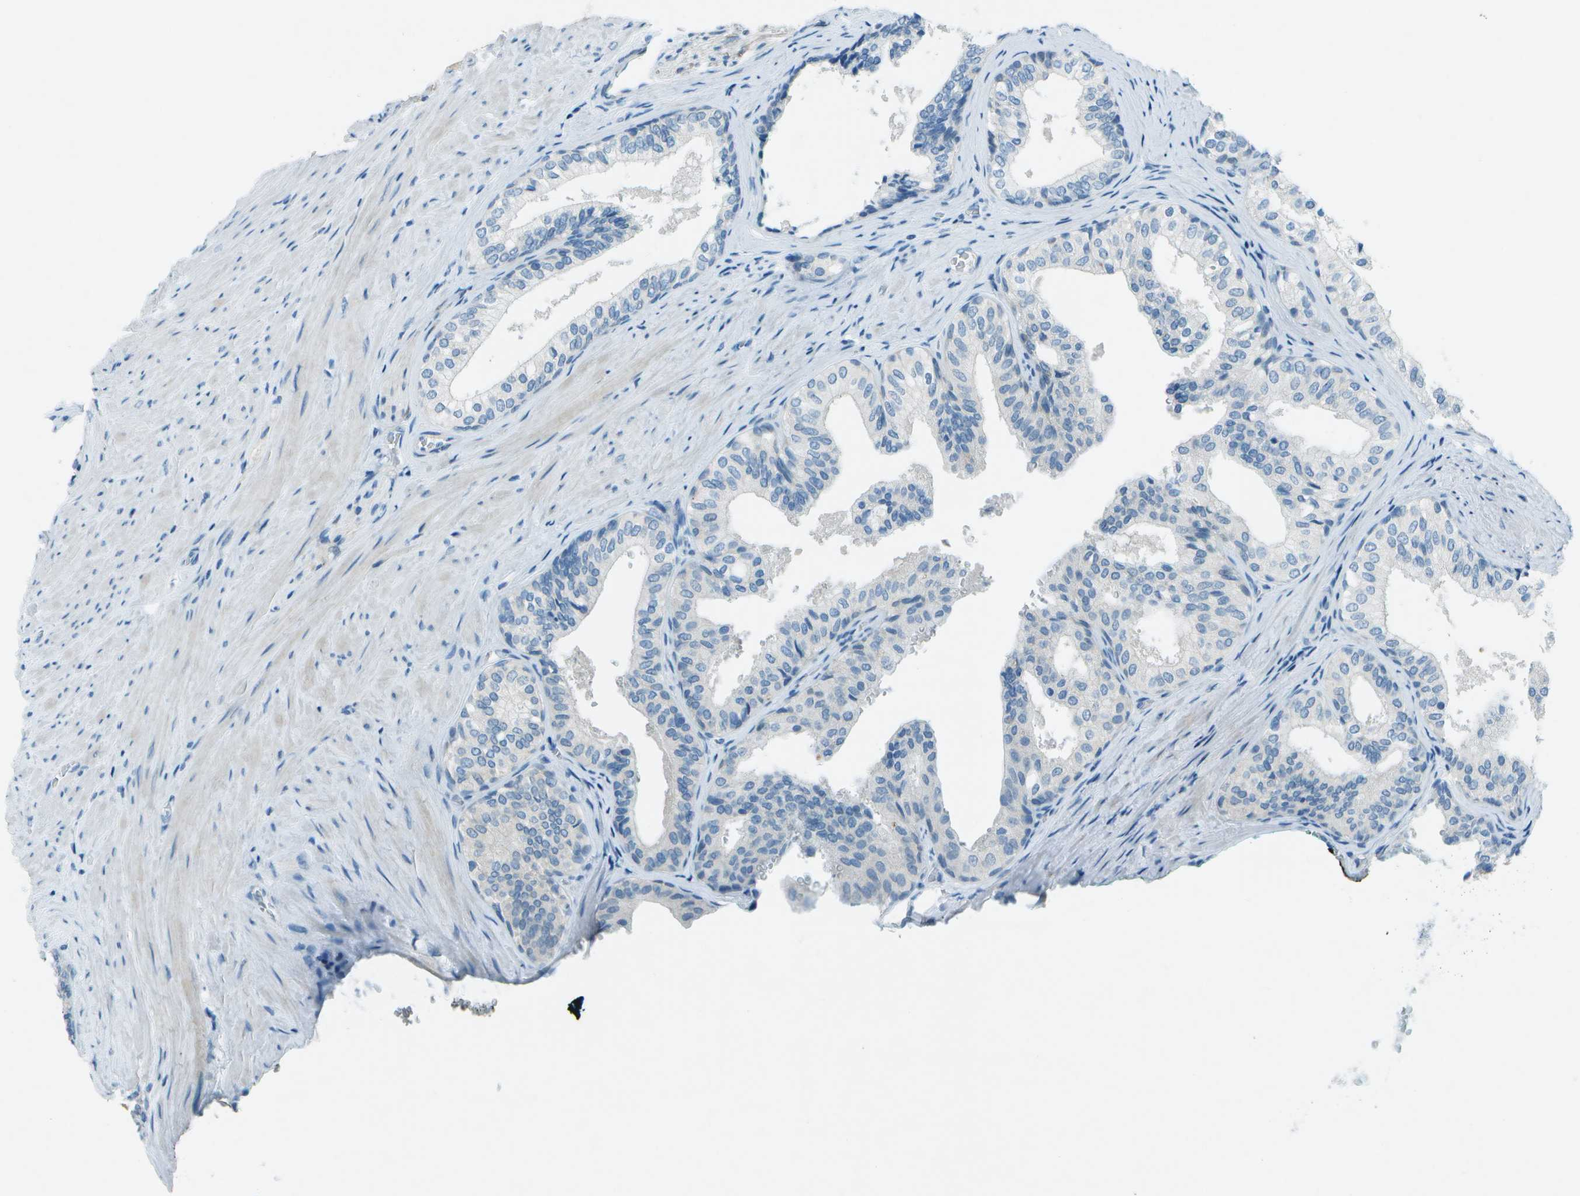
{"staining": {"intensity": "negative", "quantity": "none", "location": "none"}, "tissue": "prostate cancer", "cell_type": "Tumor cells", "image_type": "cancer", "snomed": [{"axis": "morphology", "description": "Adenocarcinoma, Low grade"}, {"axis": "topography", "description": "Prostate"}], "caption": "Tumor cells are negative for brown protein staining in prostate cancer (low-grade adenocarcinoma).", "gene": "FGF1", "patient": {"sex": "male", "age": 60}}